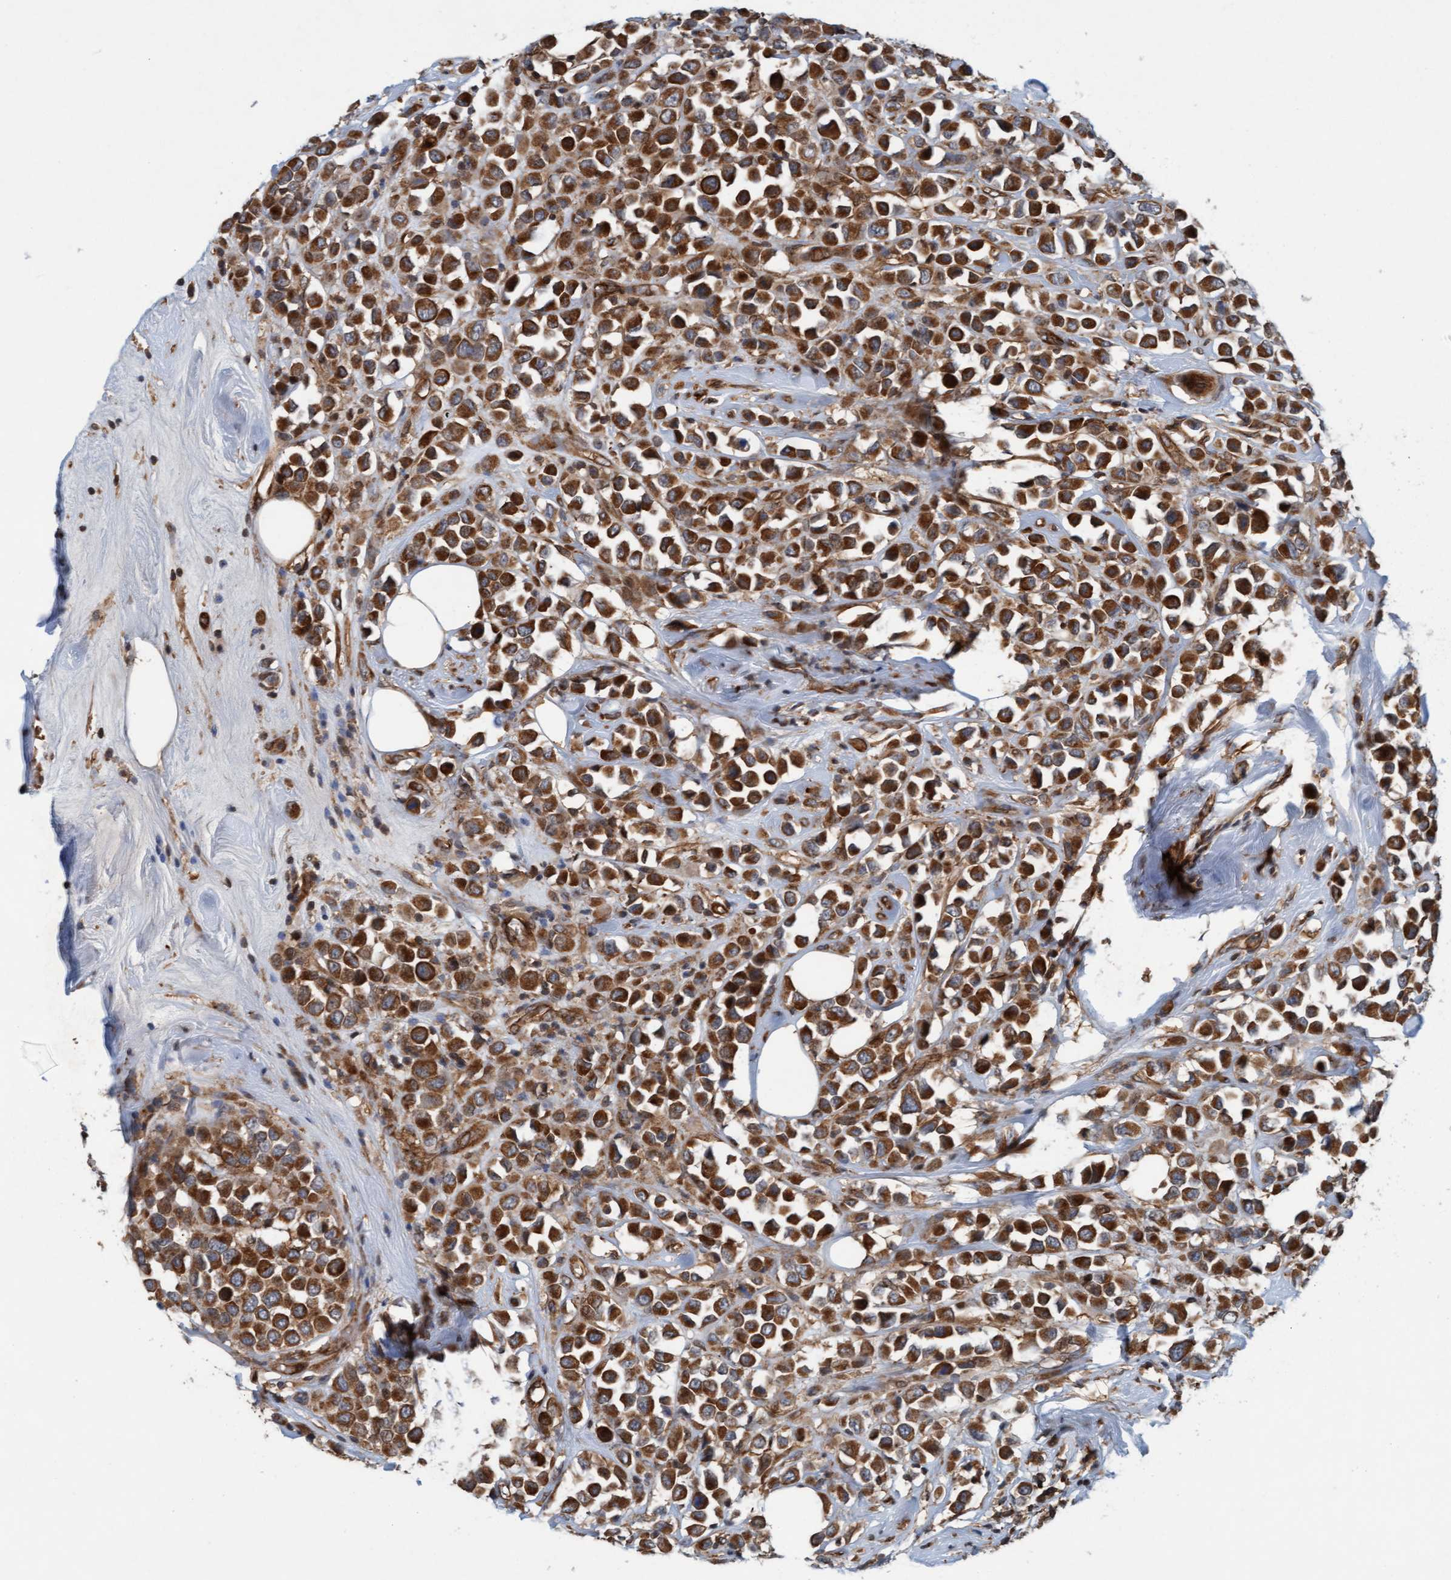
{"staining": {"intensity": "strong", "quantity": ">75%", "location": "cytoplasmic/membranous"}, "tissue": "breast cancer", "cell_type": "Tumor cells", "image_type": "cancer", "snomed": [{"axis": "morphology", "description": "Duct carcinoma"}, {"axis": "topography", "description": "Breast"}], "caption": "Intraductal carcinoma (breast) tissue shows strong cytoplasmic/membranous staining in approximately >75% of tumor cells, visualized by immunohistochemistry.", "gene": "ERAL1", "patient": {"sex": "female", "age": 61}}